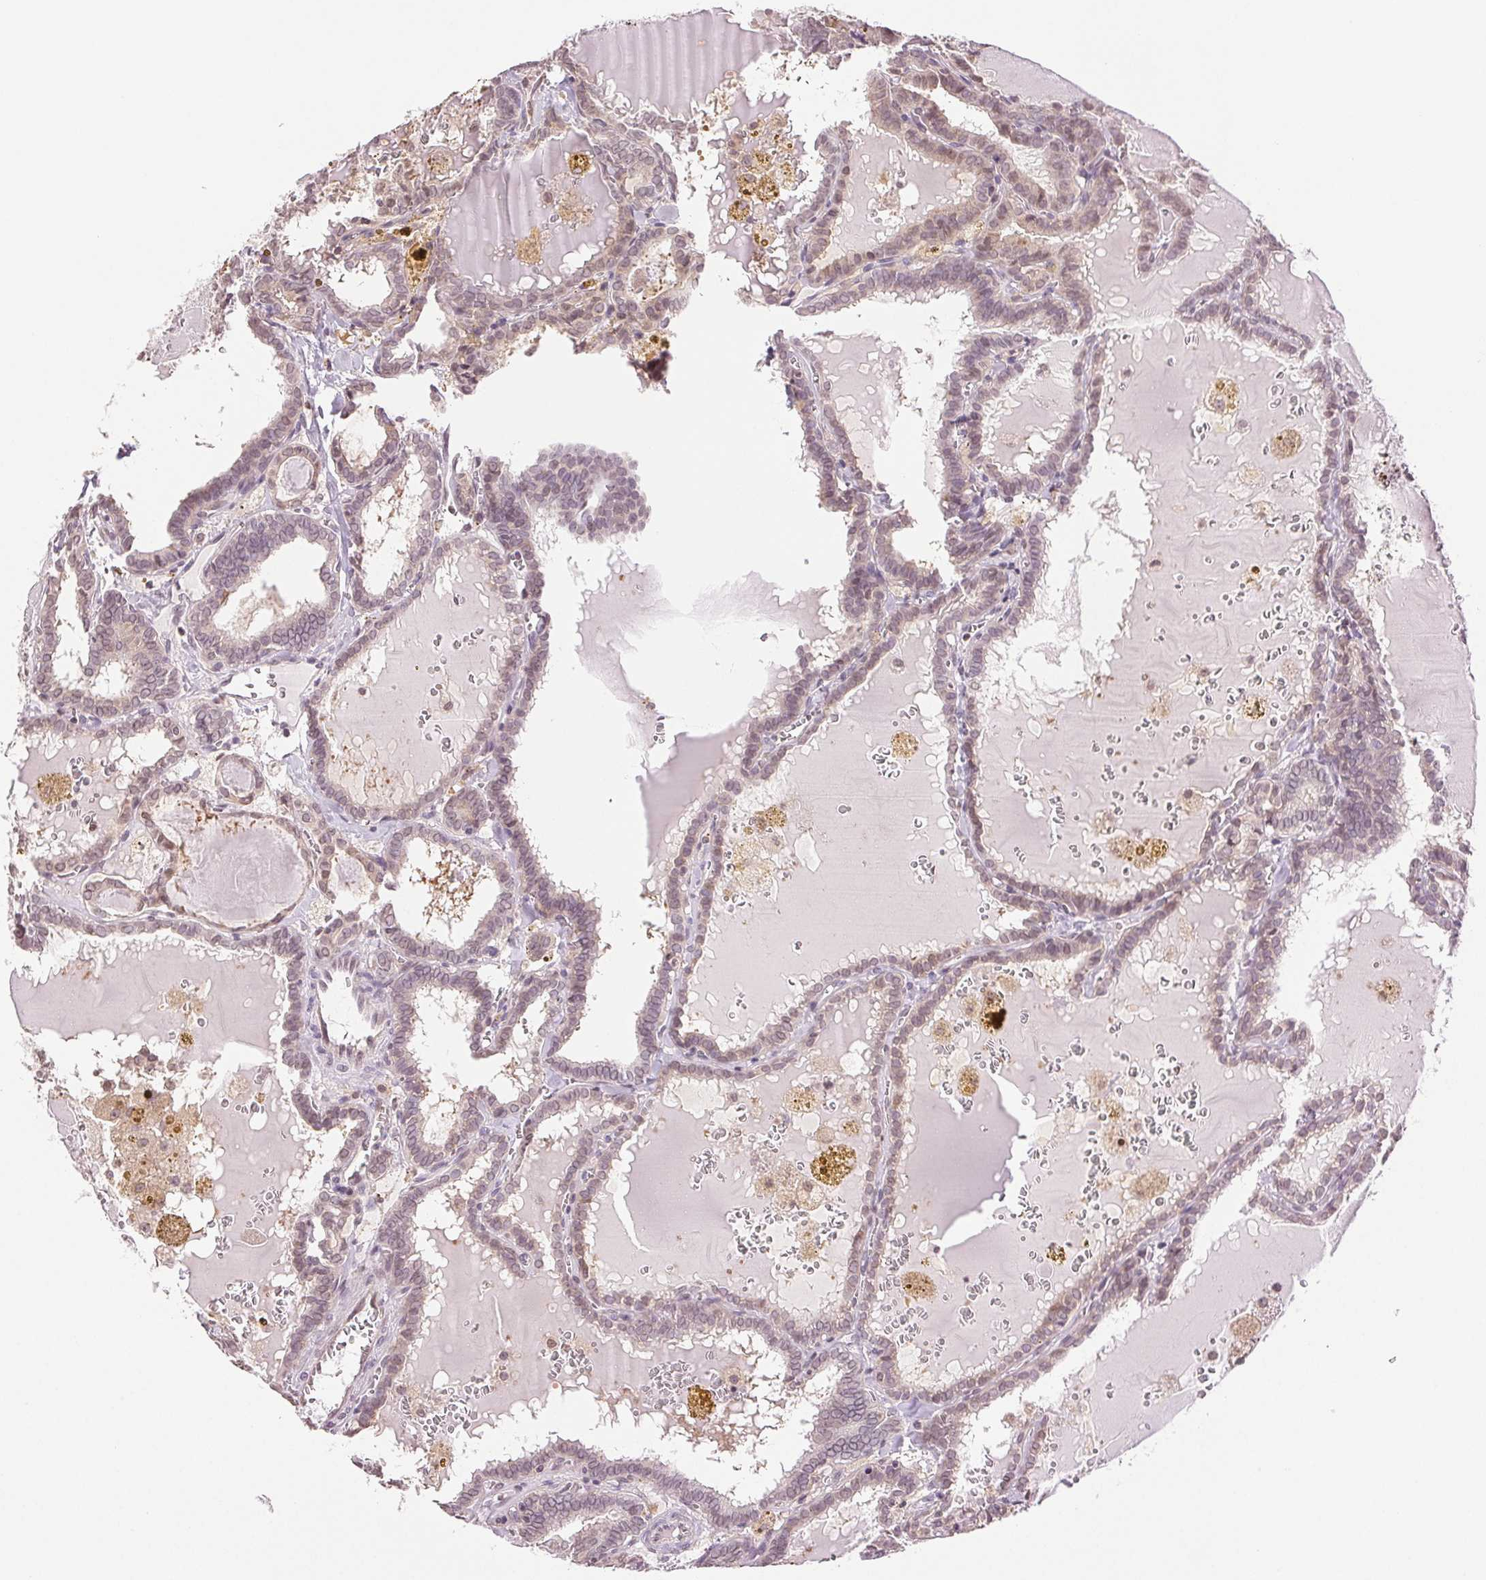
{"staining": {"intensity": "weak", "quantity": "<25%", "location": "nuclear"}, "tissue": "thyroid cancer", "cell_type": "Tumor cells", "image_type": "cancer", "snomed": [{"axis": "morphology", "description": "Papillary adenocarcinoma, NOS"}, {"axis": "topography", "description": "Thyroid gland"}], "caption": "Human thyroid cancer (papillary adenocarcinoma) stained for a protein using immunohistochemistry (IHC) demonstrates no positivity in tumor cells.", "gene": "TNNT3", "patient": {"sex": "female", "age": 39}}